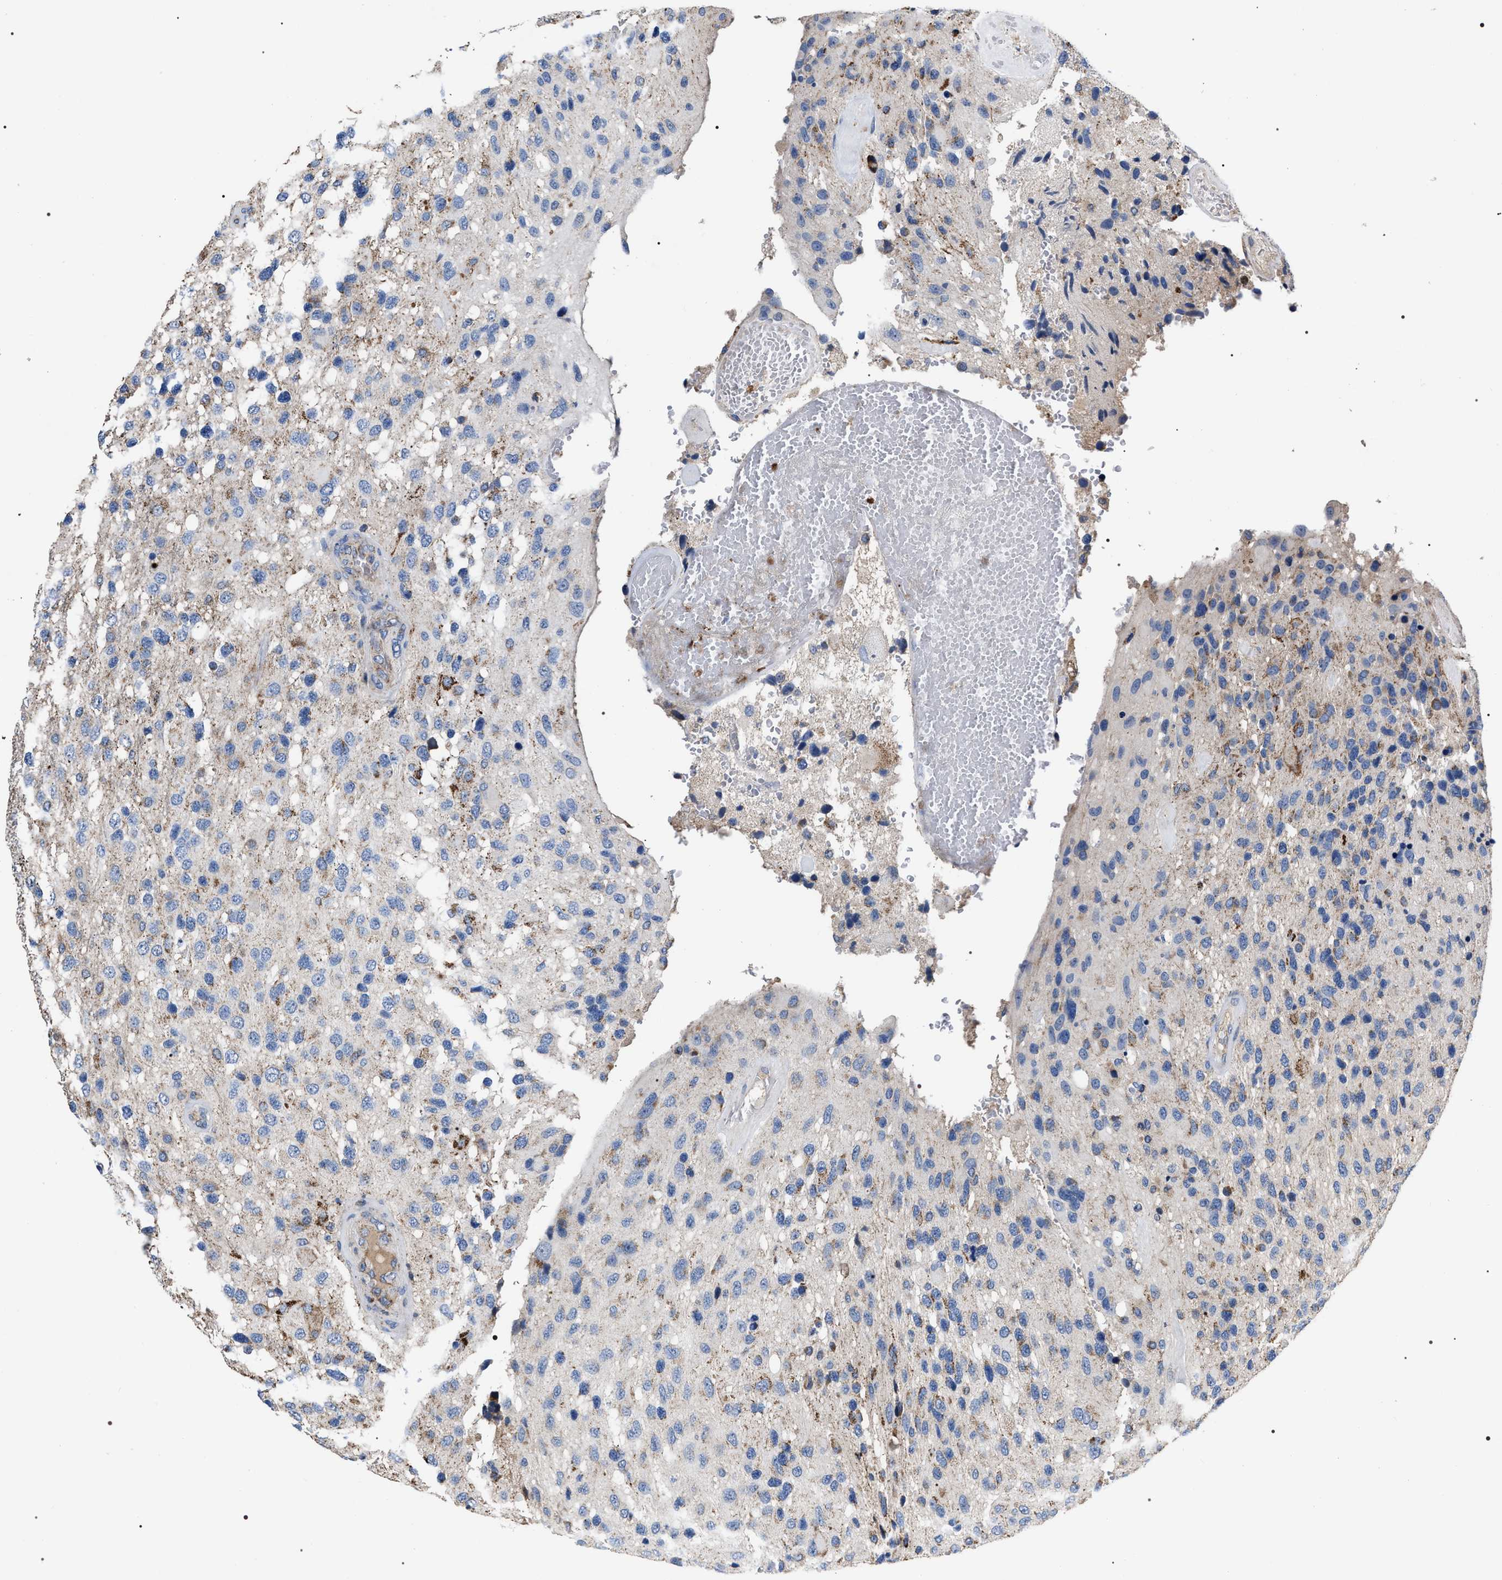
{"staining": {"intensity": "negative", "quantity": "none", "location": "none"}, "tissue": "glioma", "cell_type": "Tumor cells", "image_type": "cancer", "snomed": [{"axis": "morphology", "description": "Glioma, malignant, High grade"}, {"axis": "topography", "description": "Brain"}], "caption": "A micrograph of human malignant glioma (high-grade) is negative for staining in tumor cells.", "gene": "MACC1", "patient": {"sex": "female", "age": 58}}